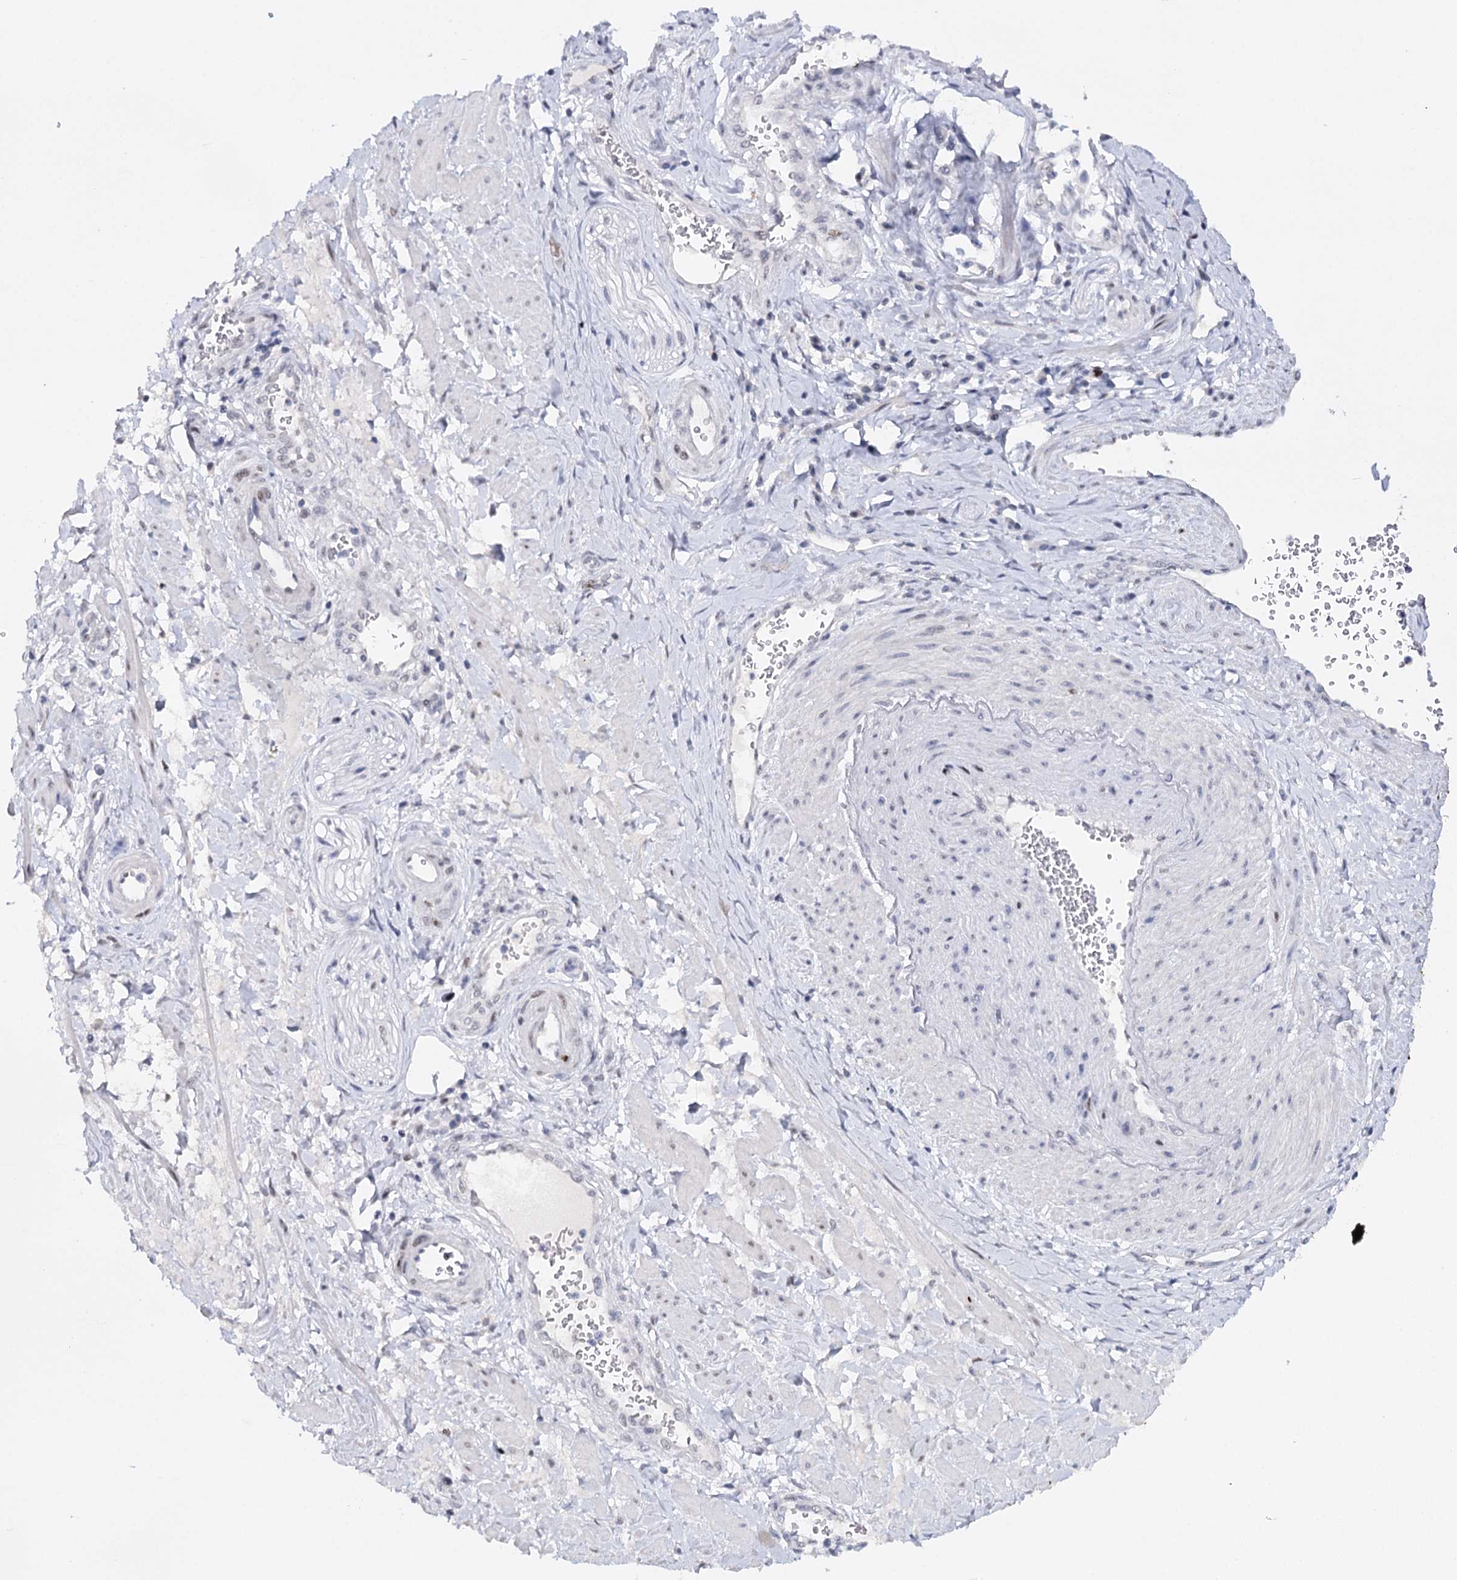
{"staining": {"intensity": "negative", "quantity": "none", "location": "none"}, "tissue": "cervical cancer", "cell_type": "Tumor cells", "image_type": "cancer", "snomed": [{"axis": "morphology", "description": "Squamous cell carcinoma, NOS"}, {"axis": "topography", "description": "Cervix"}], "caption": "Image shows no significant protein staining in tumor cells of cervical squamous cell carcinoma.", "gene": "TP53", "patient": {"sex": "female", "age": 32}}